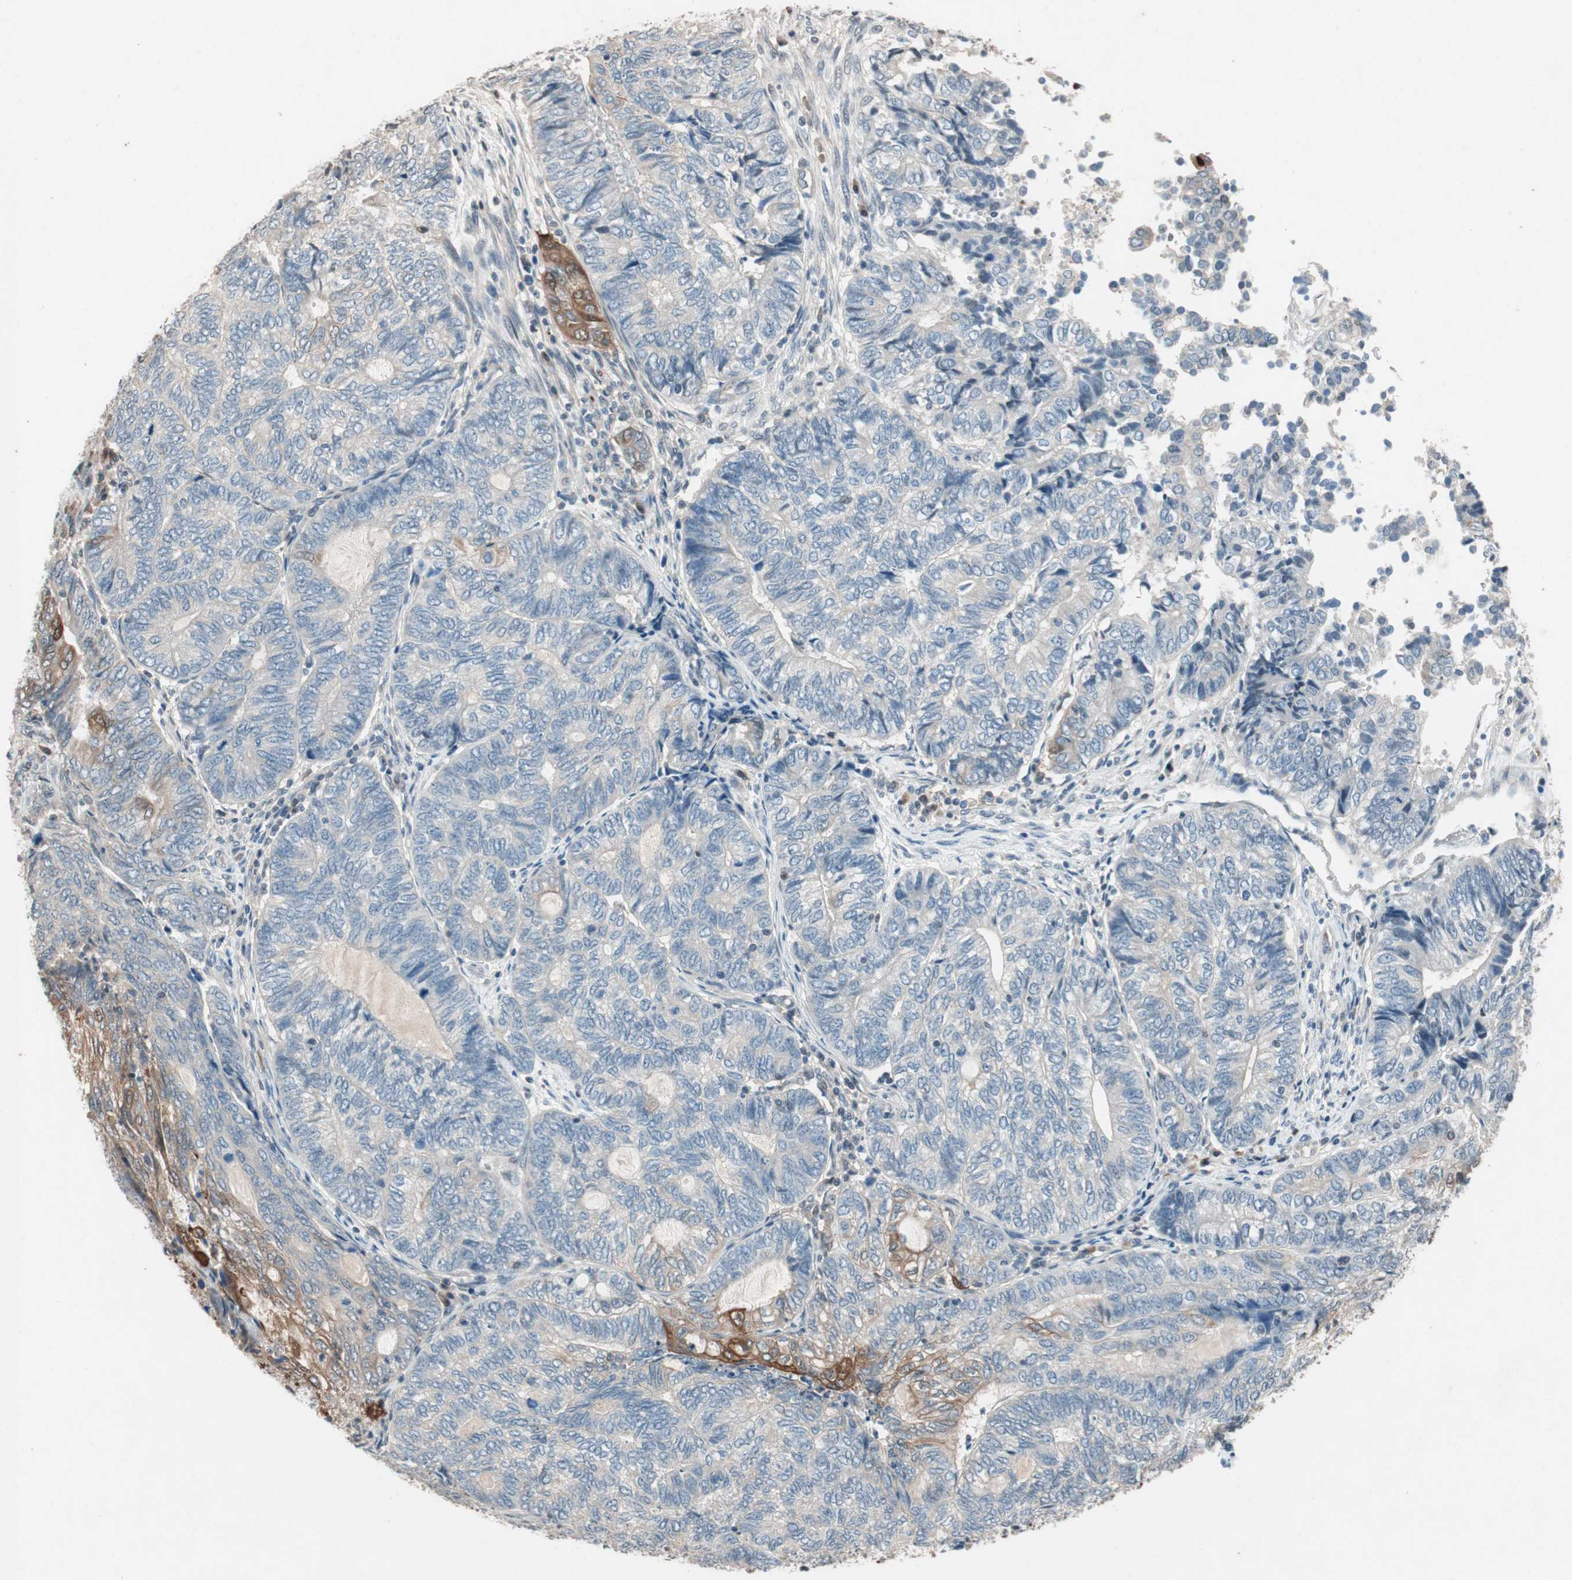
{"staining": {"intensity": "strong", "quantity": "<25%", "location": "cytoplasmic/membranous,nuclear"}, "tissue": "endometrial cancer", "cell_type": "Tumor cells", "image_type": "cancer", "snomed": [{"axis": "morphology", "description": "Adenocarcinoma, NOS"}, {"axis": "topography", "description": "Uterus"}, {"axis": "topography", "description": "Endometrium"}], "caption": "Strong cytoplasmic/membranous and nuclear staining is seen in approximately <25% of tumor cells in adenocarcinoma (endometrial).", "gene": "SERPINB5", "patient": {"sex": "female", "age": 70}}